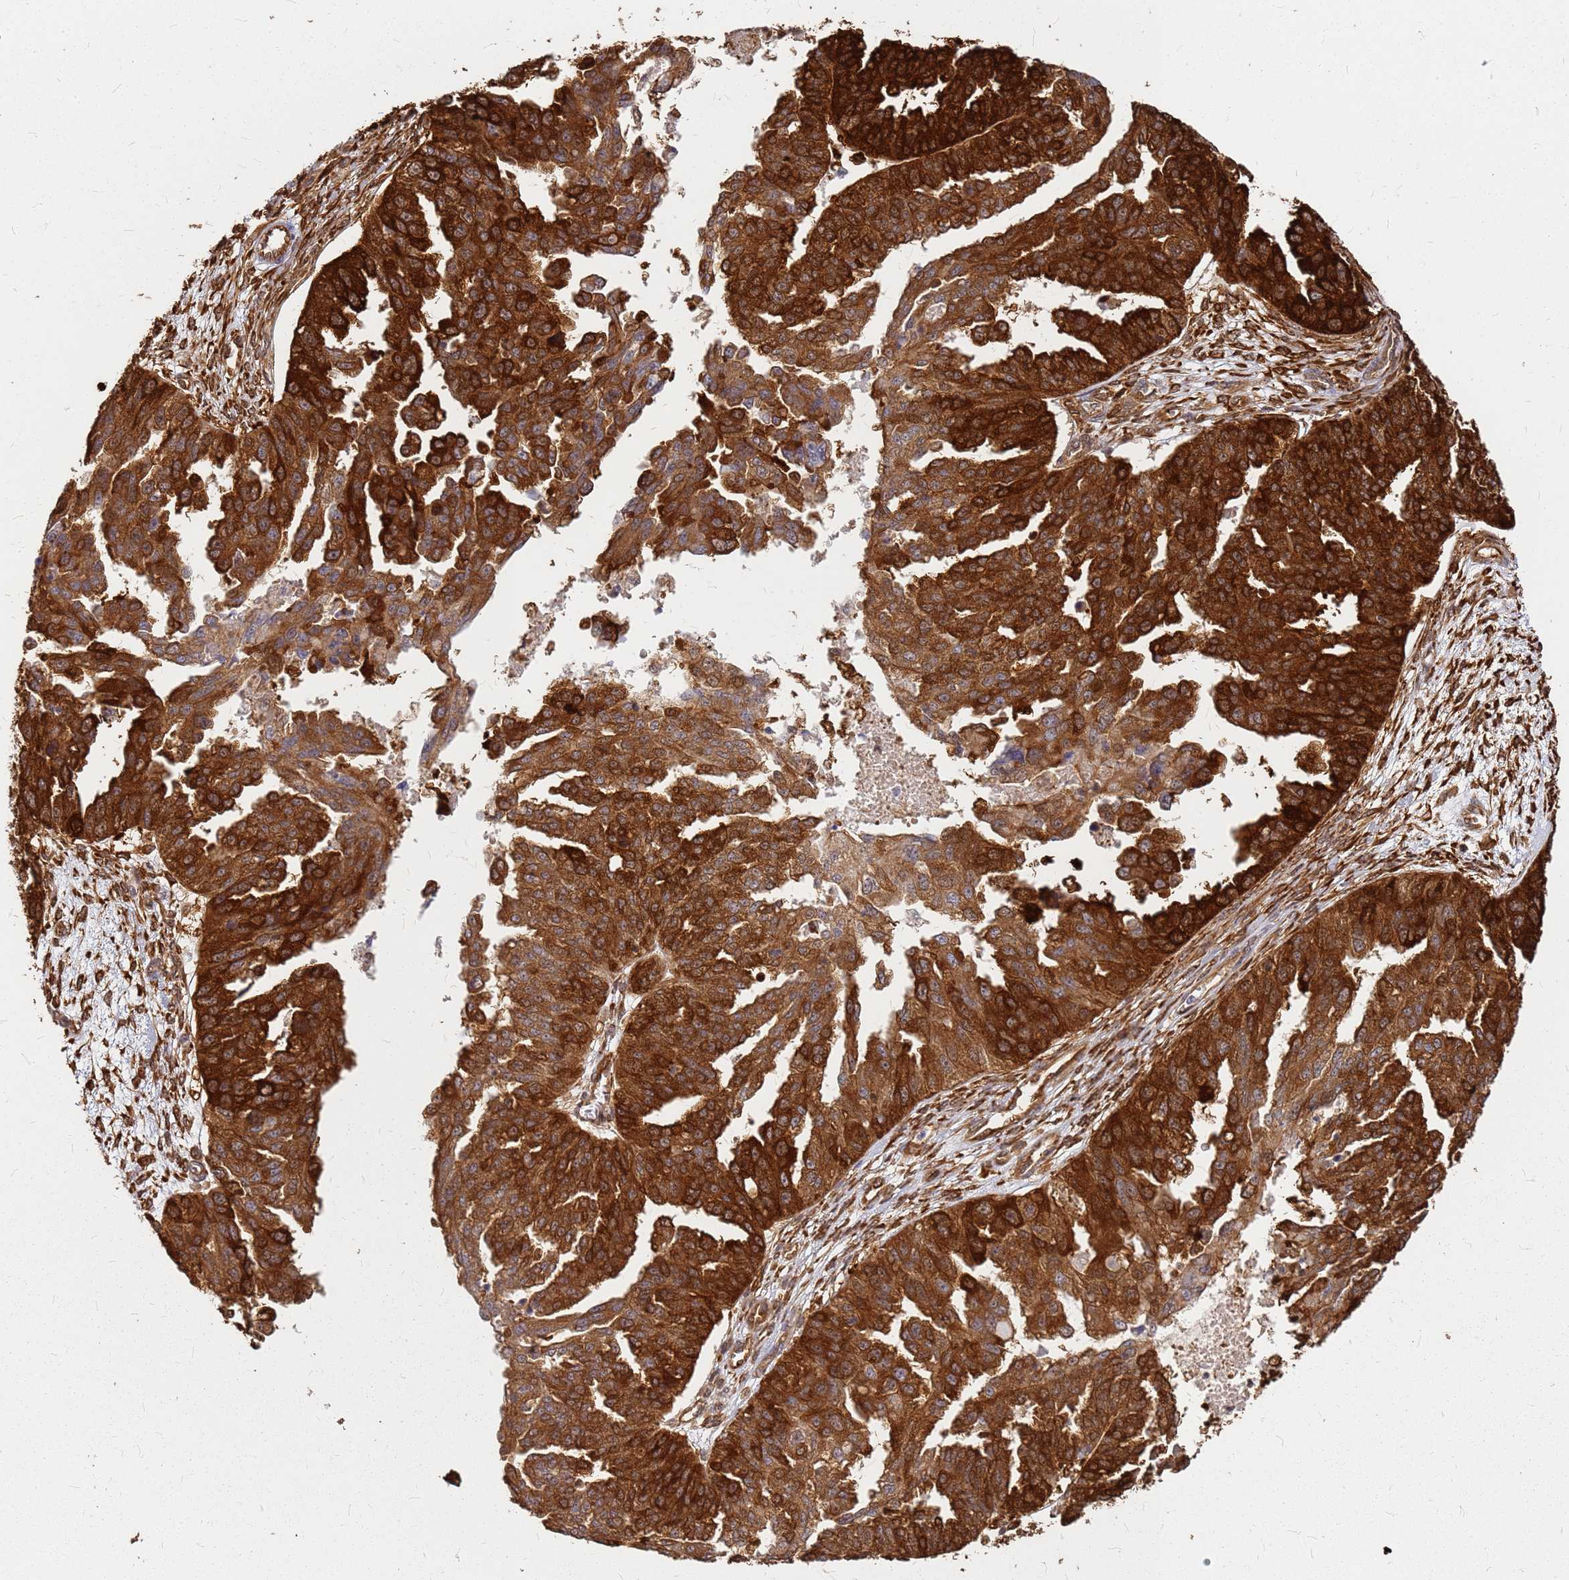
{"staining": {"intensity": "strong", "quantity": ">75%", "location": "cytoplasmic/membranous"}, "tissue": "ovarian cancer", "cell_type": "Tumor cells", "image_type": "cancer", "snomed": [{"axis": "morphology", "description": "Cystadenocarcinoma, serous, NOS"}, {"axis": "topography", "description": "Ovary"}], "caption": "Immunohistochemical staining of human ovarian cancer (serous cystadenocarcinoma) exhibits high levels of strong cytoplasmic/membranous protein expression in approximately >75% of tumor cells.", "gene": "HDX", "patient": {"sex": "female", "age": 58}}